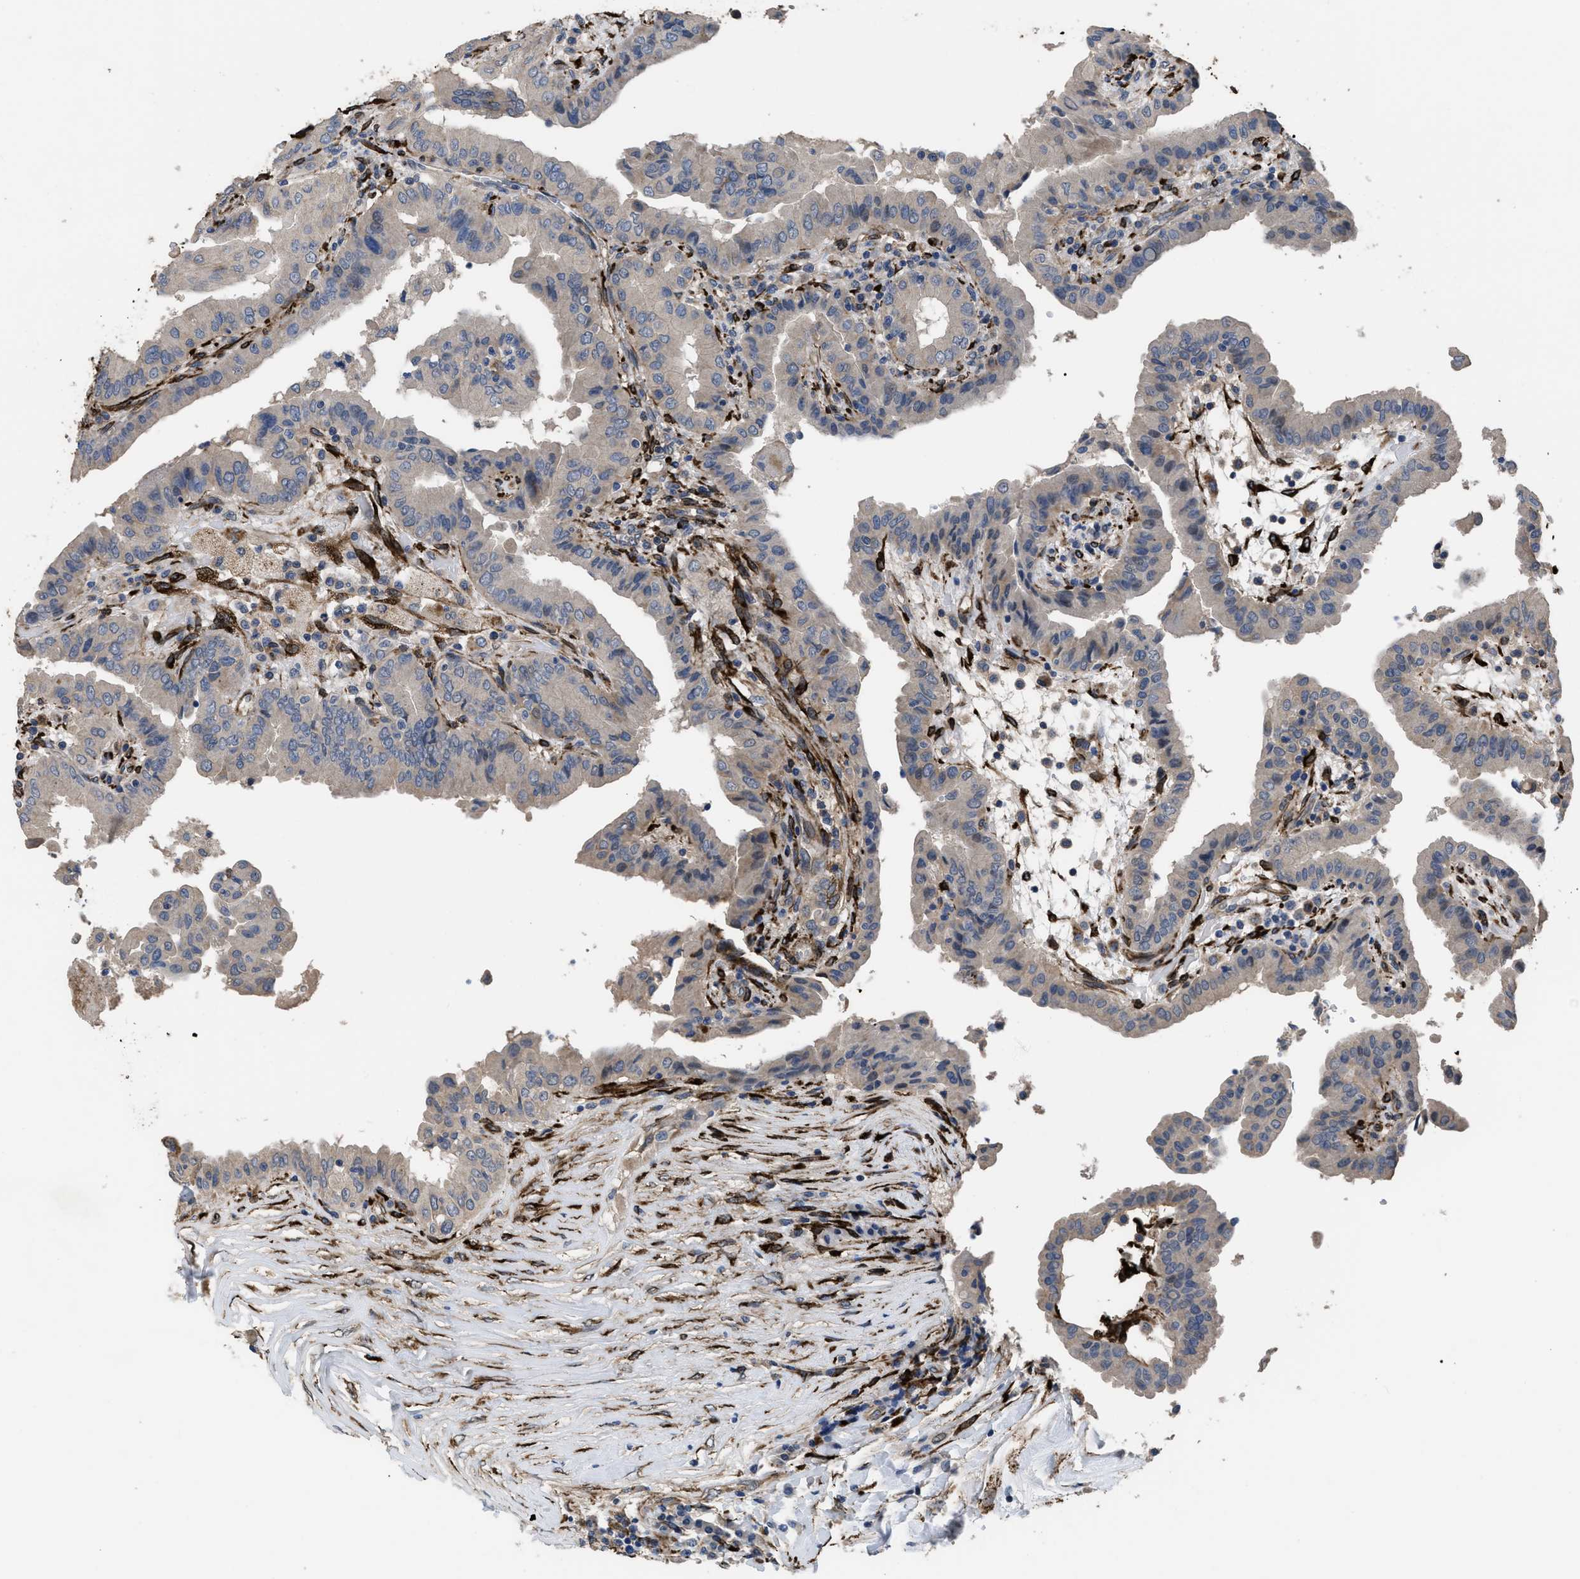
{"staining": {"intensity": "negative", "quantity": "none", "location": "none"}, "tissue": "thyroid cancer", "cell_type": "Tumor cells", "image_type": "cancer", "snomed": [{"axis": "morphology", "description": "Papillary adenocarcinoma, NOS"}, {"axis": "topography", "description": "Thyroid gland"}], "caption": "A micrograph of human thyroid papillary adenocarcinoma is negative for staining in tumor cells.", "gene": "SQLE", "patient": {"sex": "male", "age": 33}}